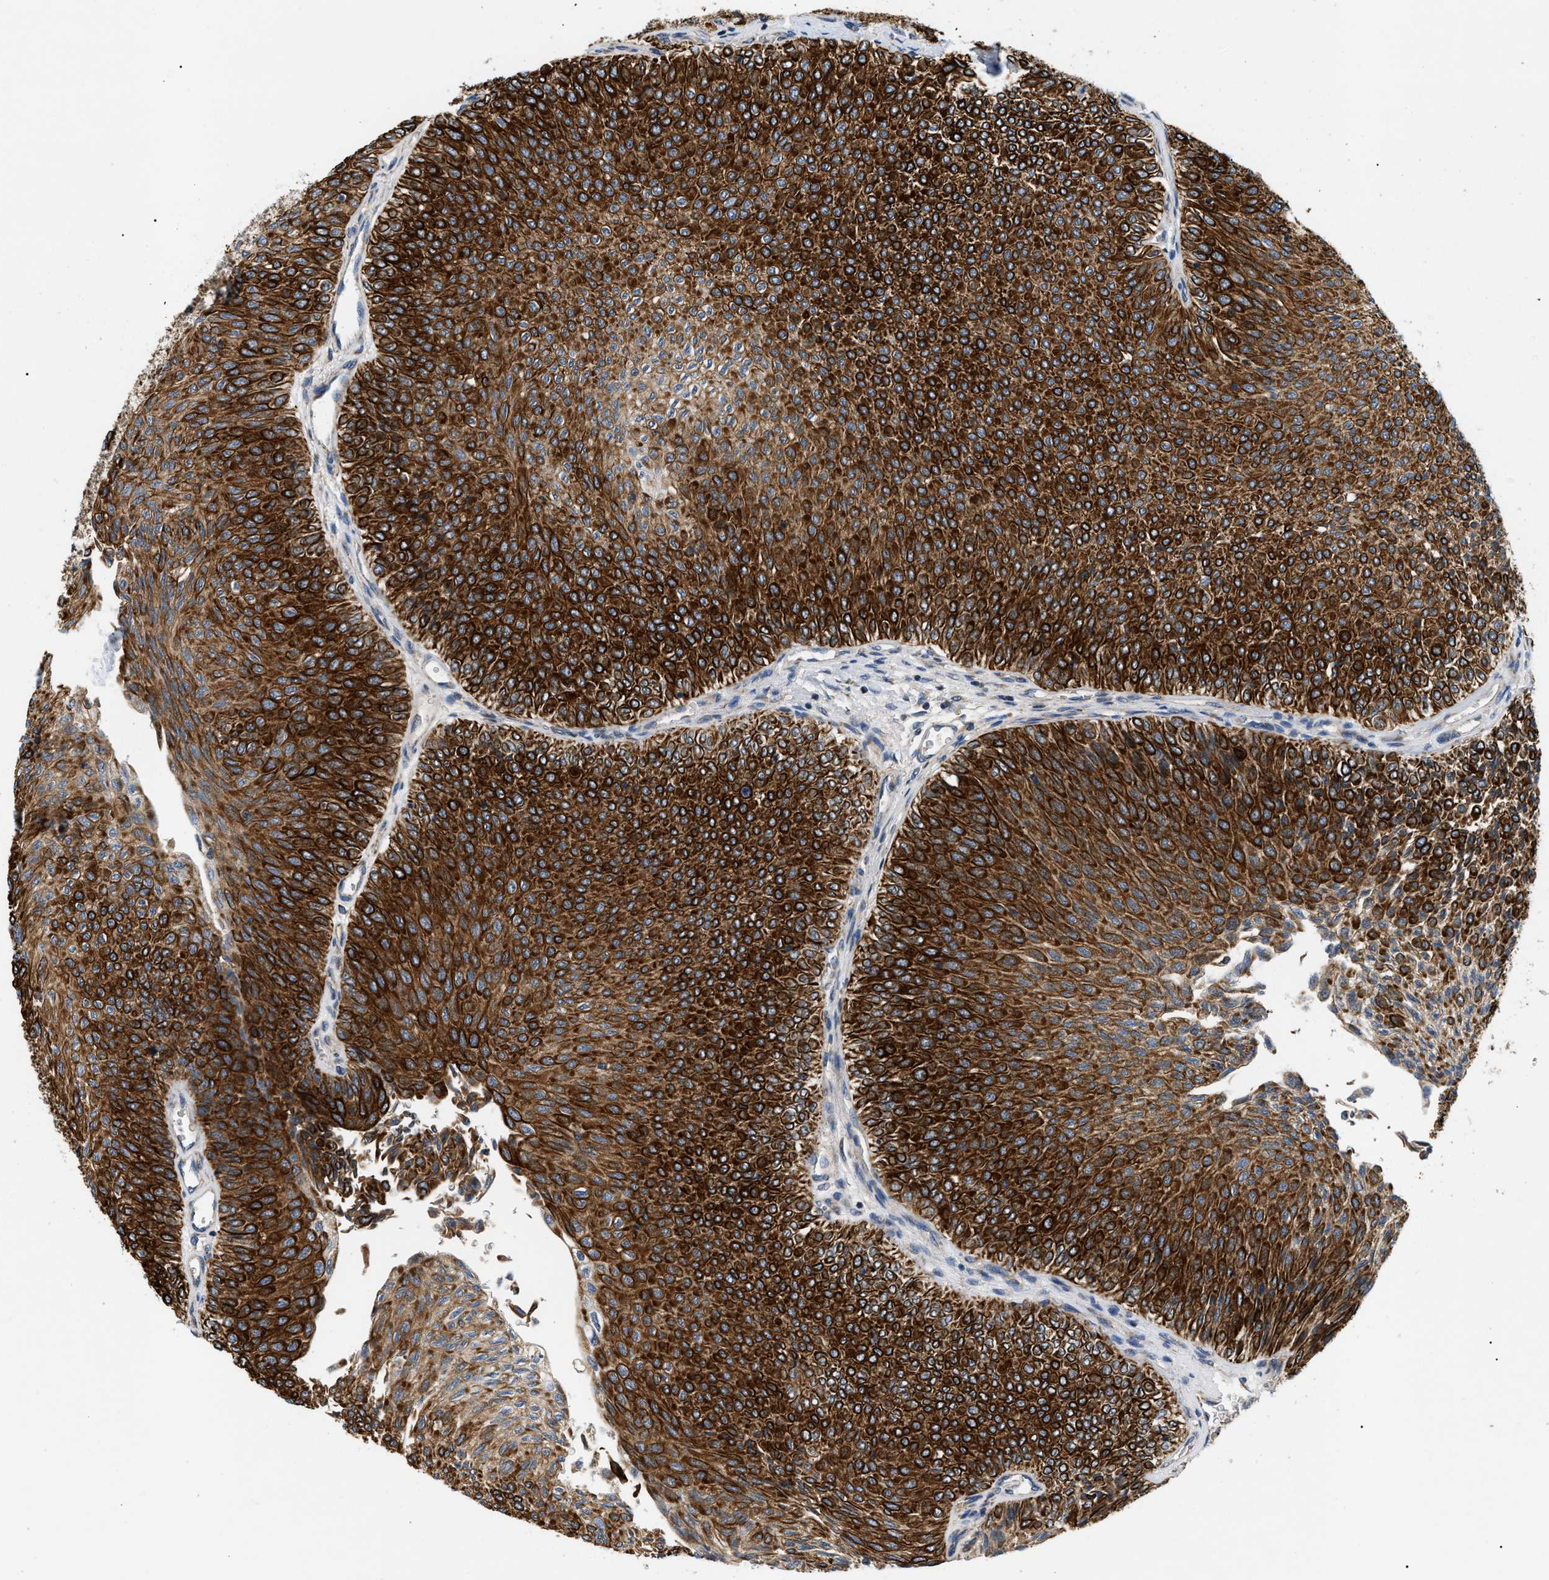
{"staining": {"intensity": "strong", "quantity": ">75%", "location": "cytoplasmic/membranous"}, "tissue": "urothelial cancer", "cell_type": "Tumor cells", "image_type": "cancer", "snomed": [{"axis": "morphology", "description": "Urothelial carcinoma, Low grade"}, {"axis": "topography", "description": "Urinary bladder"}], "caption": "Immunohistochemistry (IHC) of low-grade urothelial carcinoma shows high levels of strong cytoplasmic/membranous expression in approximately >75% of tumor cells.", "gene": "TOMM6", "patient": {"sex": "male", "age": 78}}